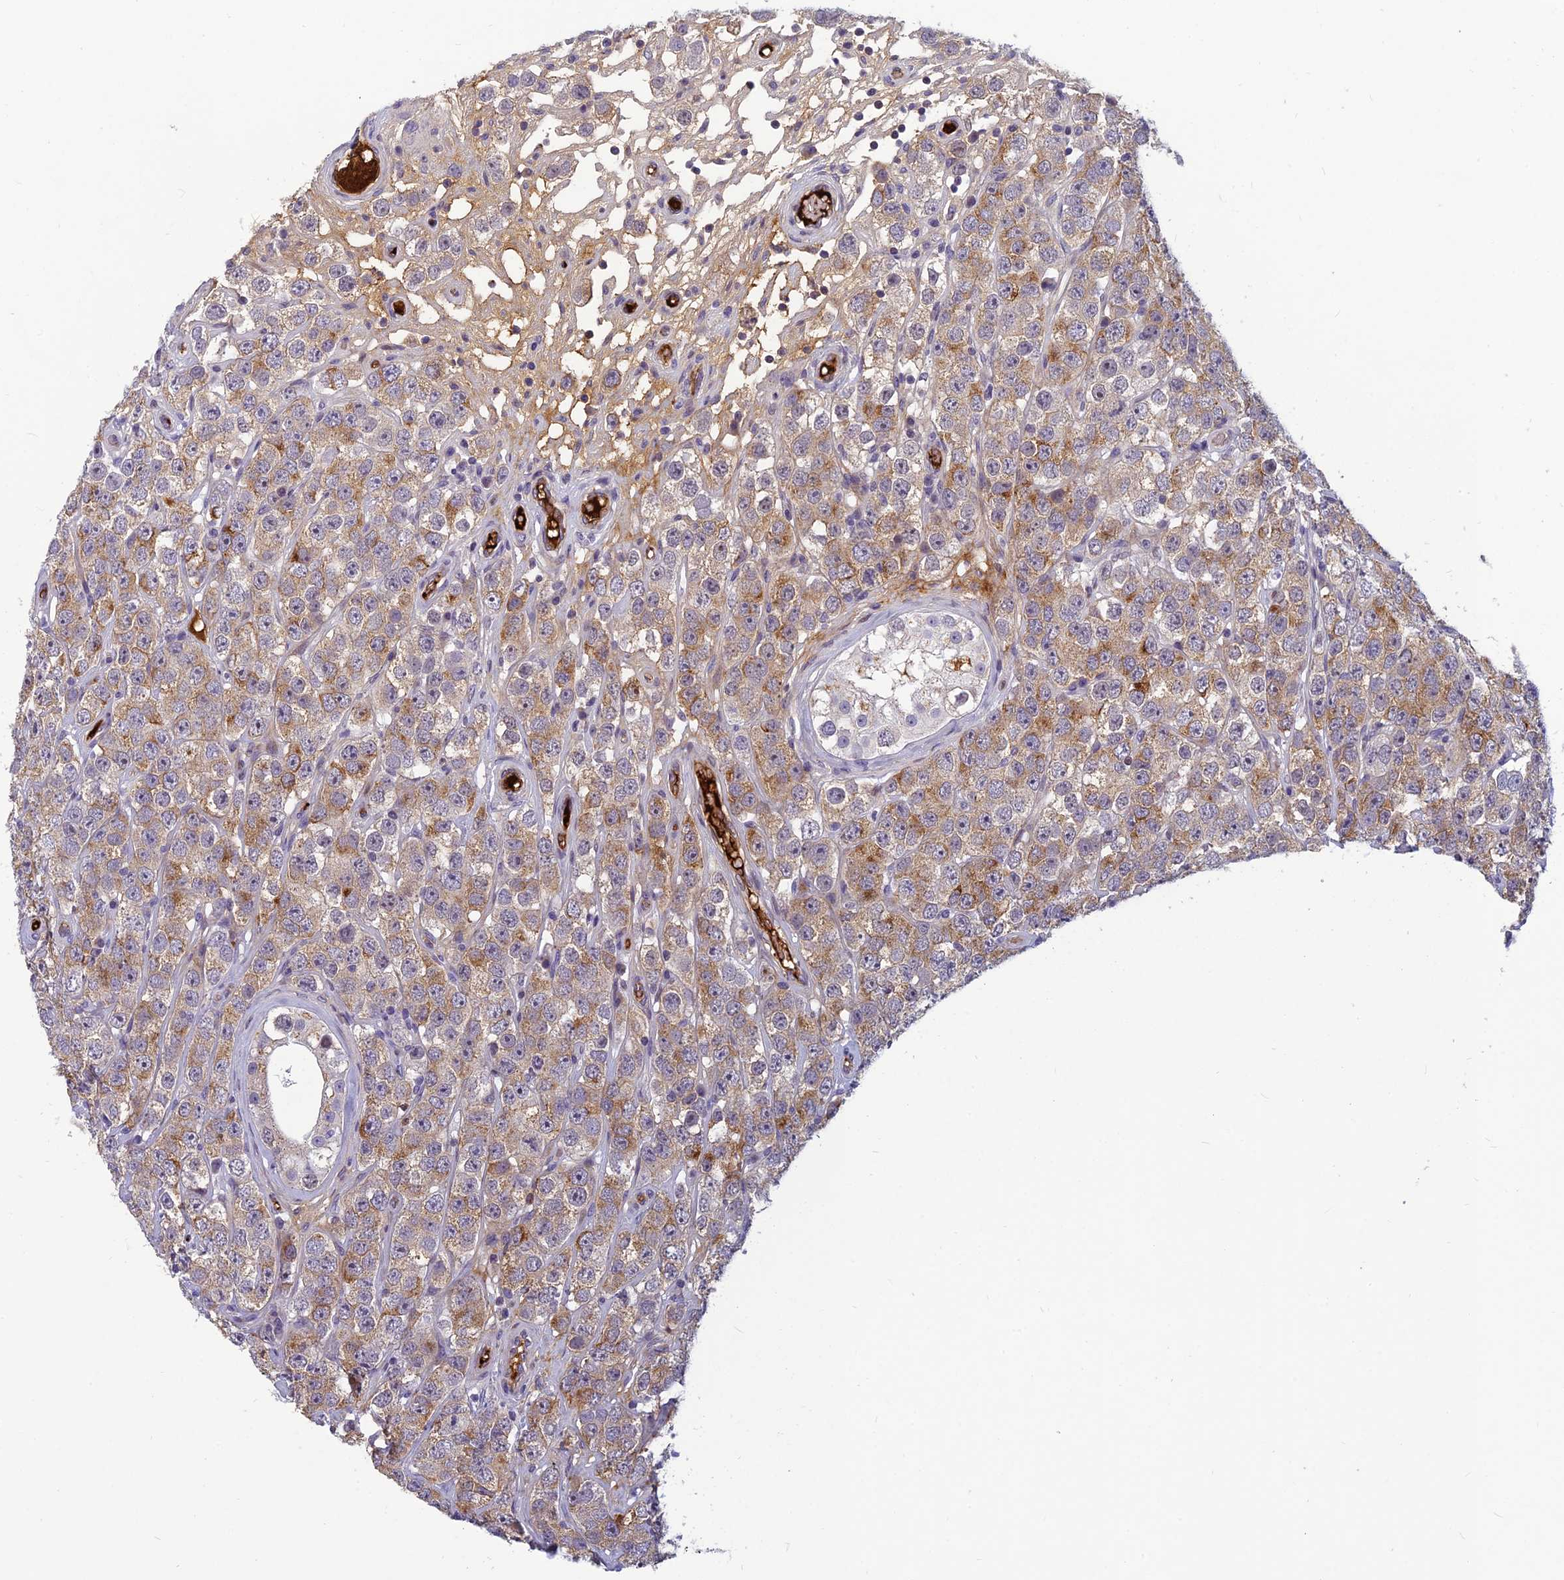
{"staining": {"intensity": "moderate", "quantity": ">75%", "location": "cytoplasmic/membranous"}, "tissue": "testis cancer", "cell_type": "Tumor cells", "image_type": "cancer", "snomed": [{"axis": "morphology", "description": "Seminoma, NOS"}, {"axis": "topography", "description": "Testis"}], "caption": "This is an image of immunohistochemistry (IHC) staining of testis seminoma, which shows moderate staining in the cytoplasmic/membranous of tumor cells.", "gene": "CLEC11A", "patient": {"sex": "male", "age": 28}}